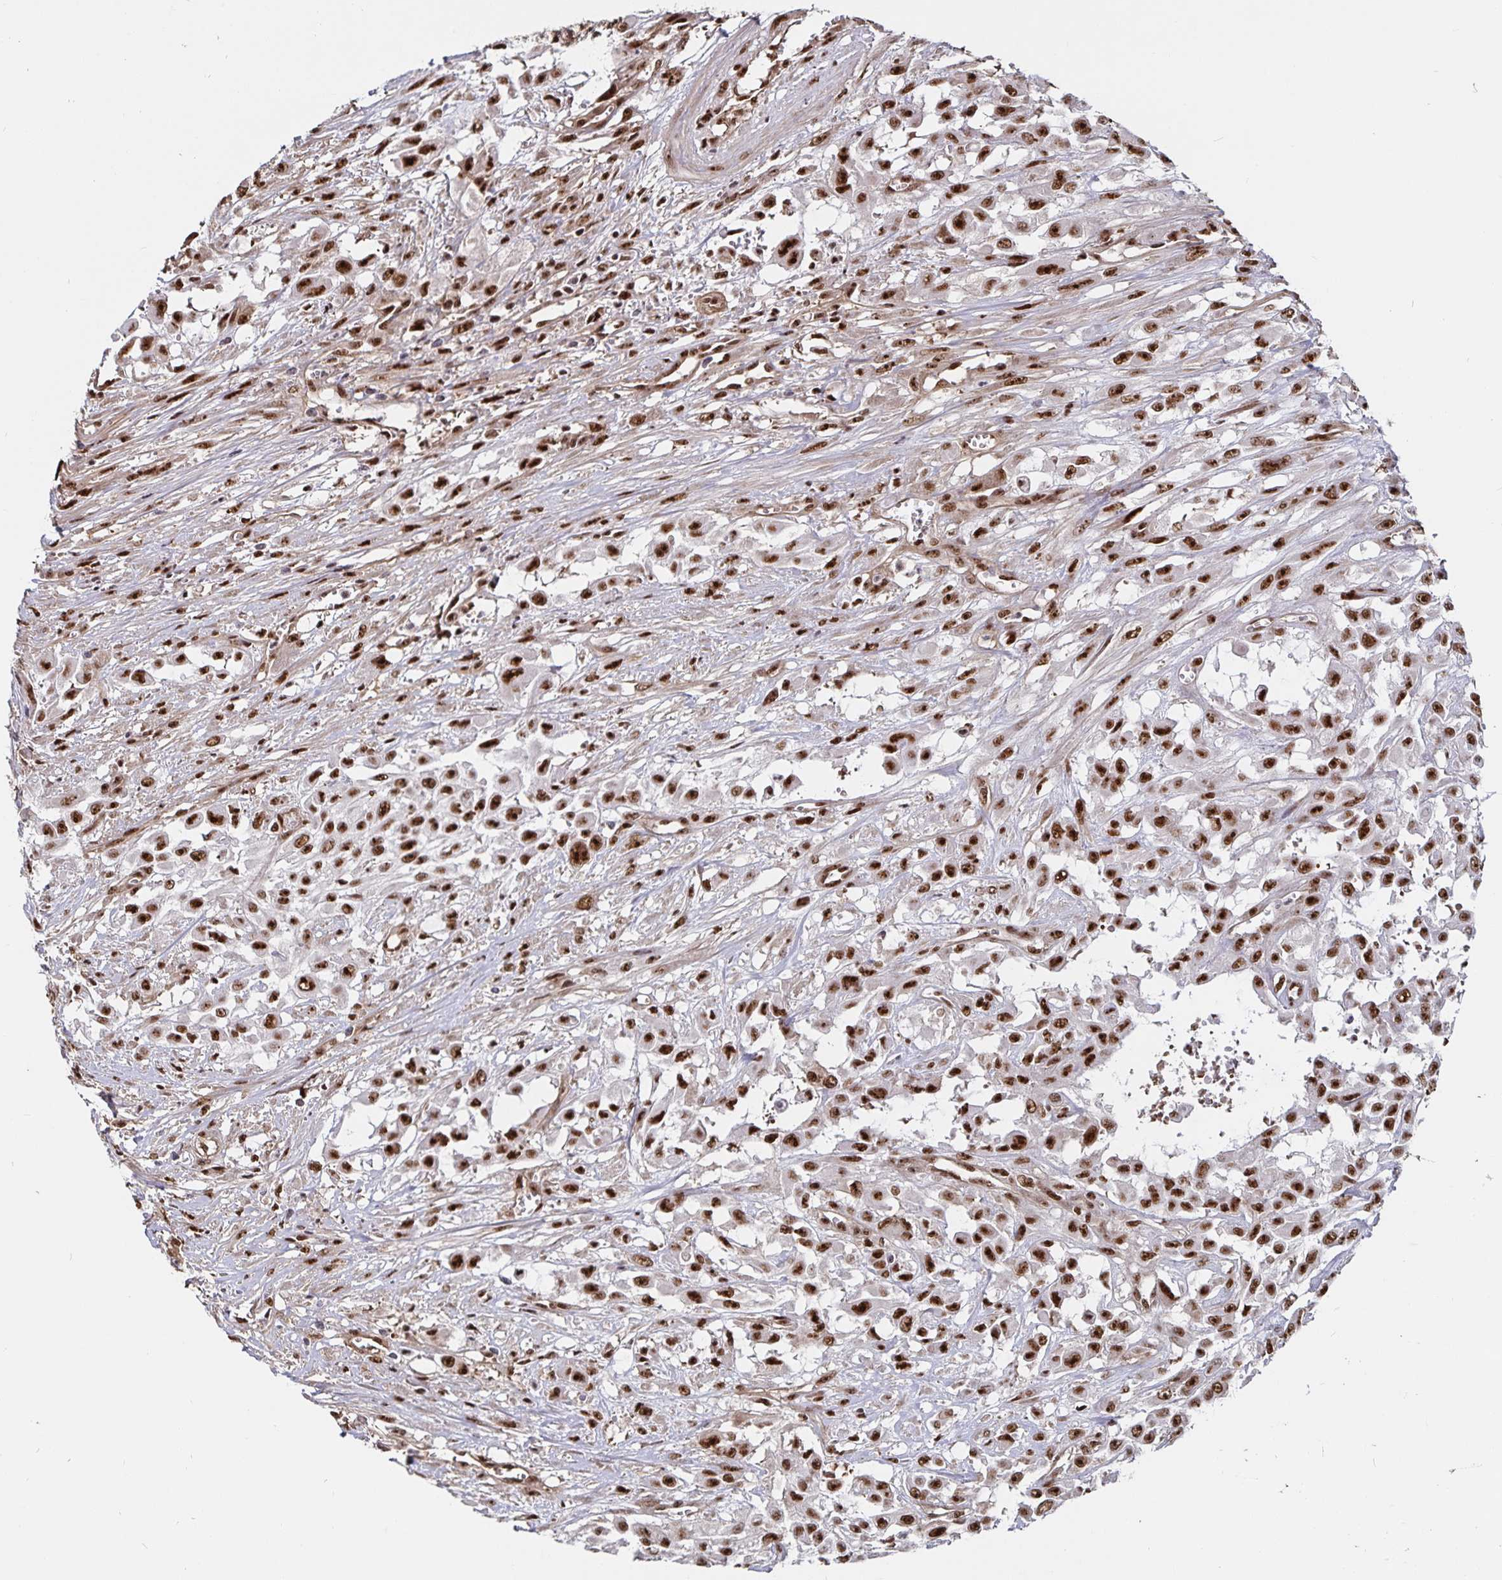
{"staining": {"intensity": "strong", "quantity": ">75%", "location": "nuclear"}, "tissue": "urothelial cancer", "cell_type": "Tumor cells", "image_type": "cancer", "snomed": [{"axis": "morphology", "description": "Urothelial carcinoma, High grade"}, {"axis": "topography", "description": "Urinary bladder"}], "caption": "A histopathology image of human high-grade urothelial carcinoma stained for a protein exhibits strong nuclear brown staining in tumor cells. (brown staining indicates protein expression, while blue staining denotes nuclei).", "gene": "LAS1L", "patient": {"sex": "male", "age": 57}}